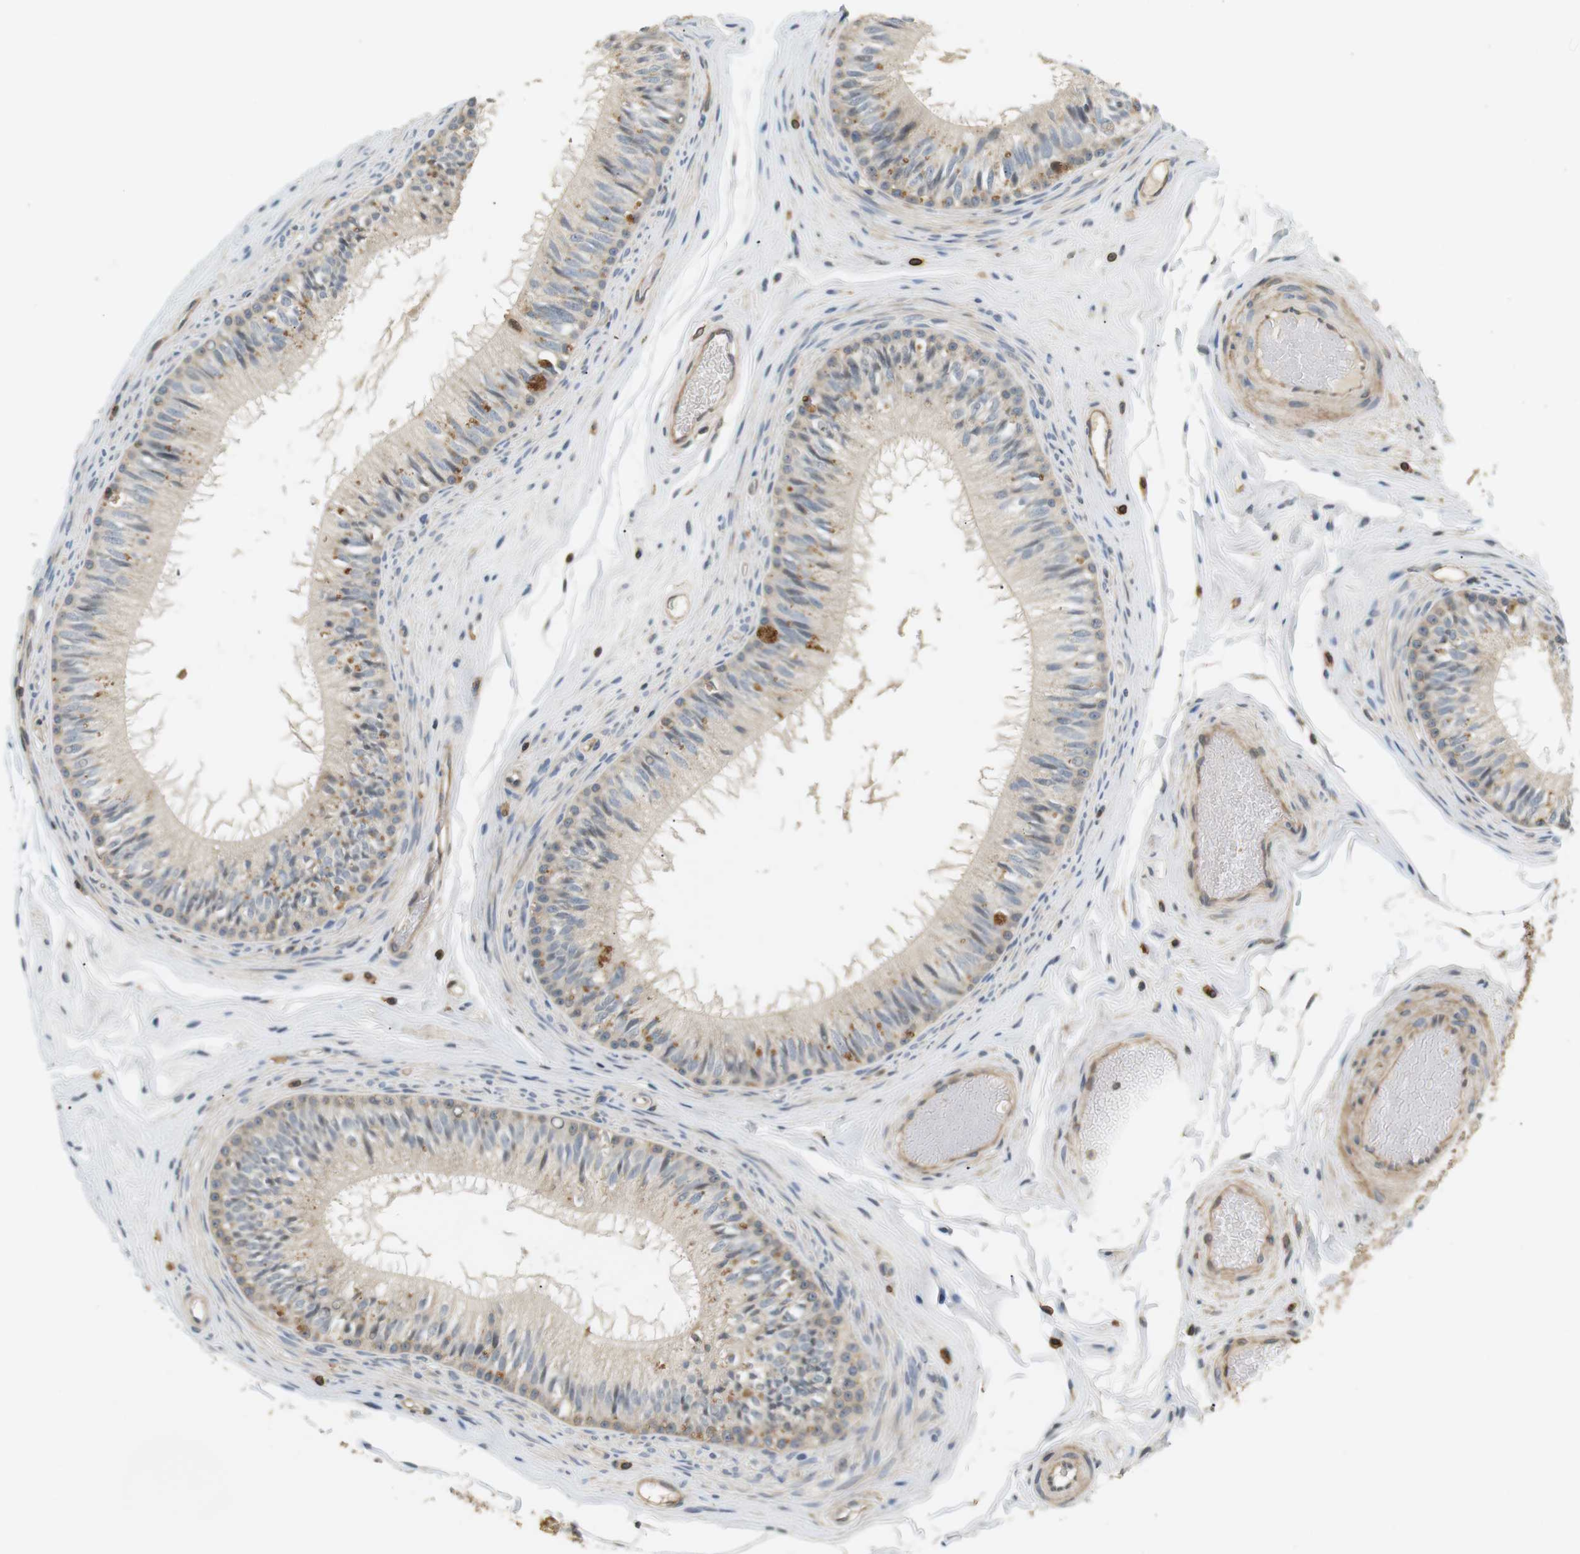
{"staining": {"intensity": "weak", "quantity": ">75%", "location": "cytoplasmic/membranous"}, "tissue": "epididymis", "cell_type": "Glandular cells", "image_type": "normal", "snomed": [{"axis": "morphology", "description": "Normal tissue, NOS"}, {"axis": "topography", "description": "Testis"}, {"axis": "topography", "description": "Epididymis"}], "caption": "Approximately >75% of glandular cells in unremarkable human epididymis display weak cytoplasmic/membranous protein positivity as visualized by brown immunohistochemical staining.", "gene": "P2RY1", "patient": {"sex": "male", "age": 36}}